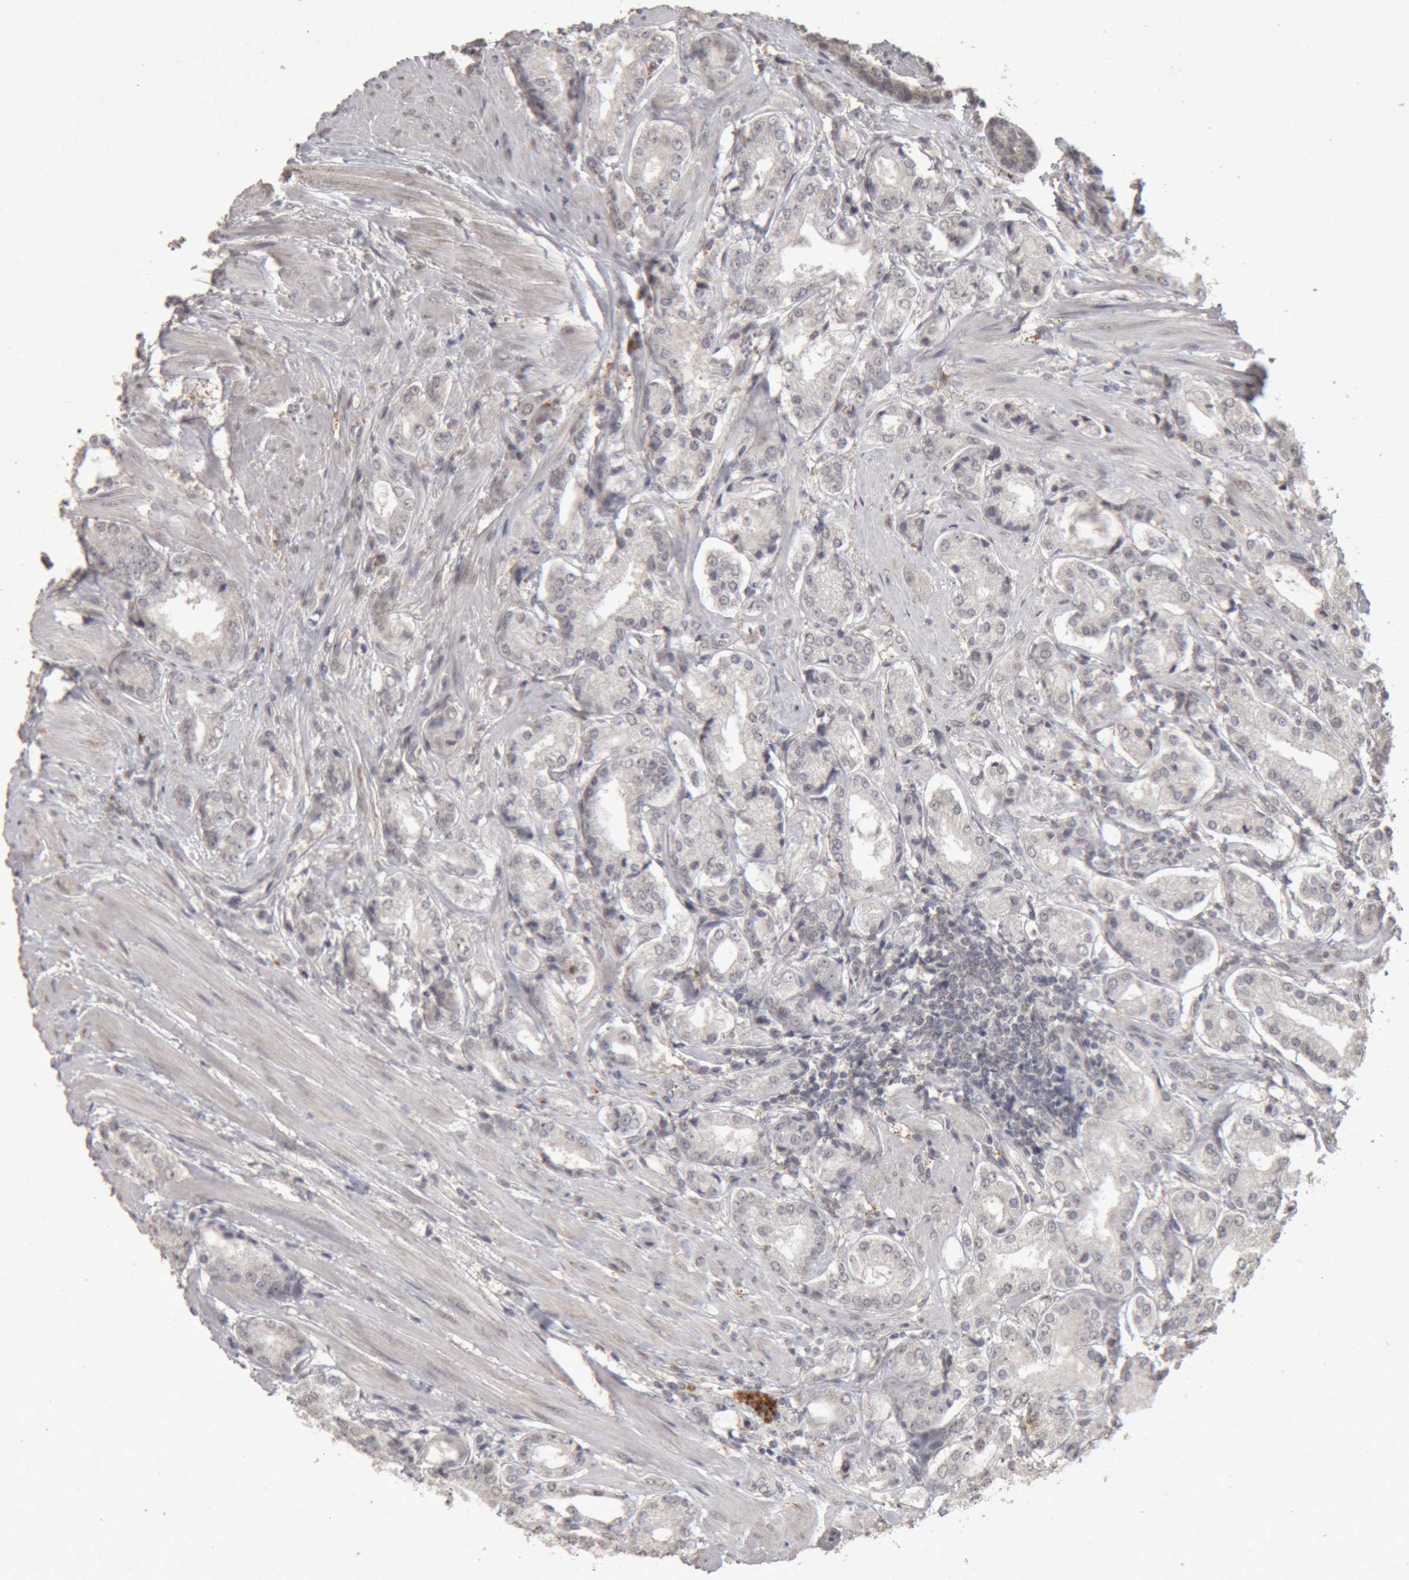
{"staining": {"intensity": "negative", "quantity": "none", "location": "none"}, "tissue": "prostate cancer", "cell_type": "Tumor cells", "image_type": "cancer", "snomed": [{"axis": "morphology", "description": "Adenocarcinoma, Low grade"}, {"axis": "topography", "description": "Prostate"}], "caption": "IHC micrograph of low-grade adenocarcinoma (prostate) stained for a protein (brown), which exhibits no positivity in tumor cells.", "gene": "MEP1A", "patient": {"sex": "male", "age": 62}}